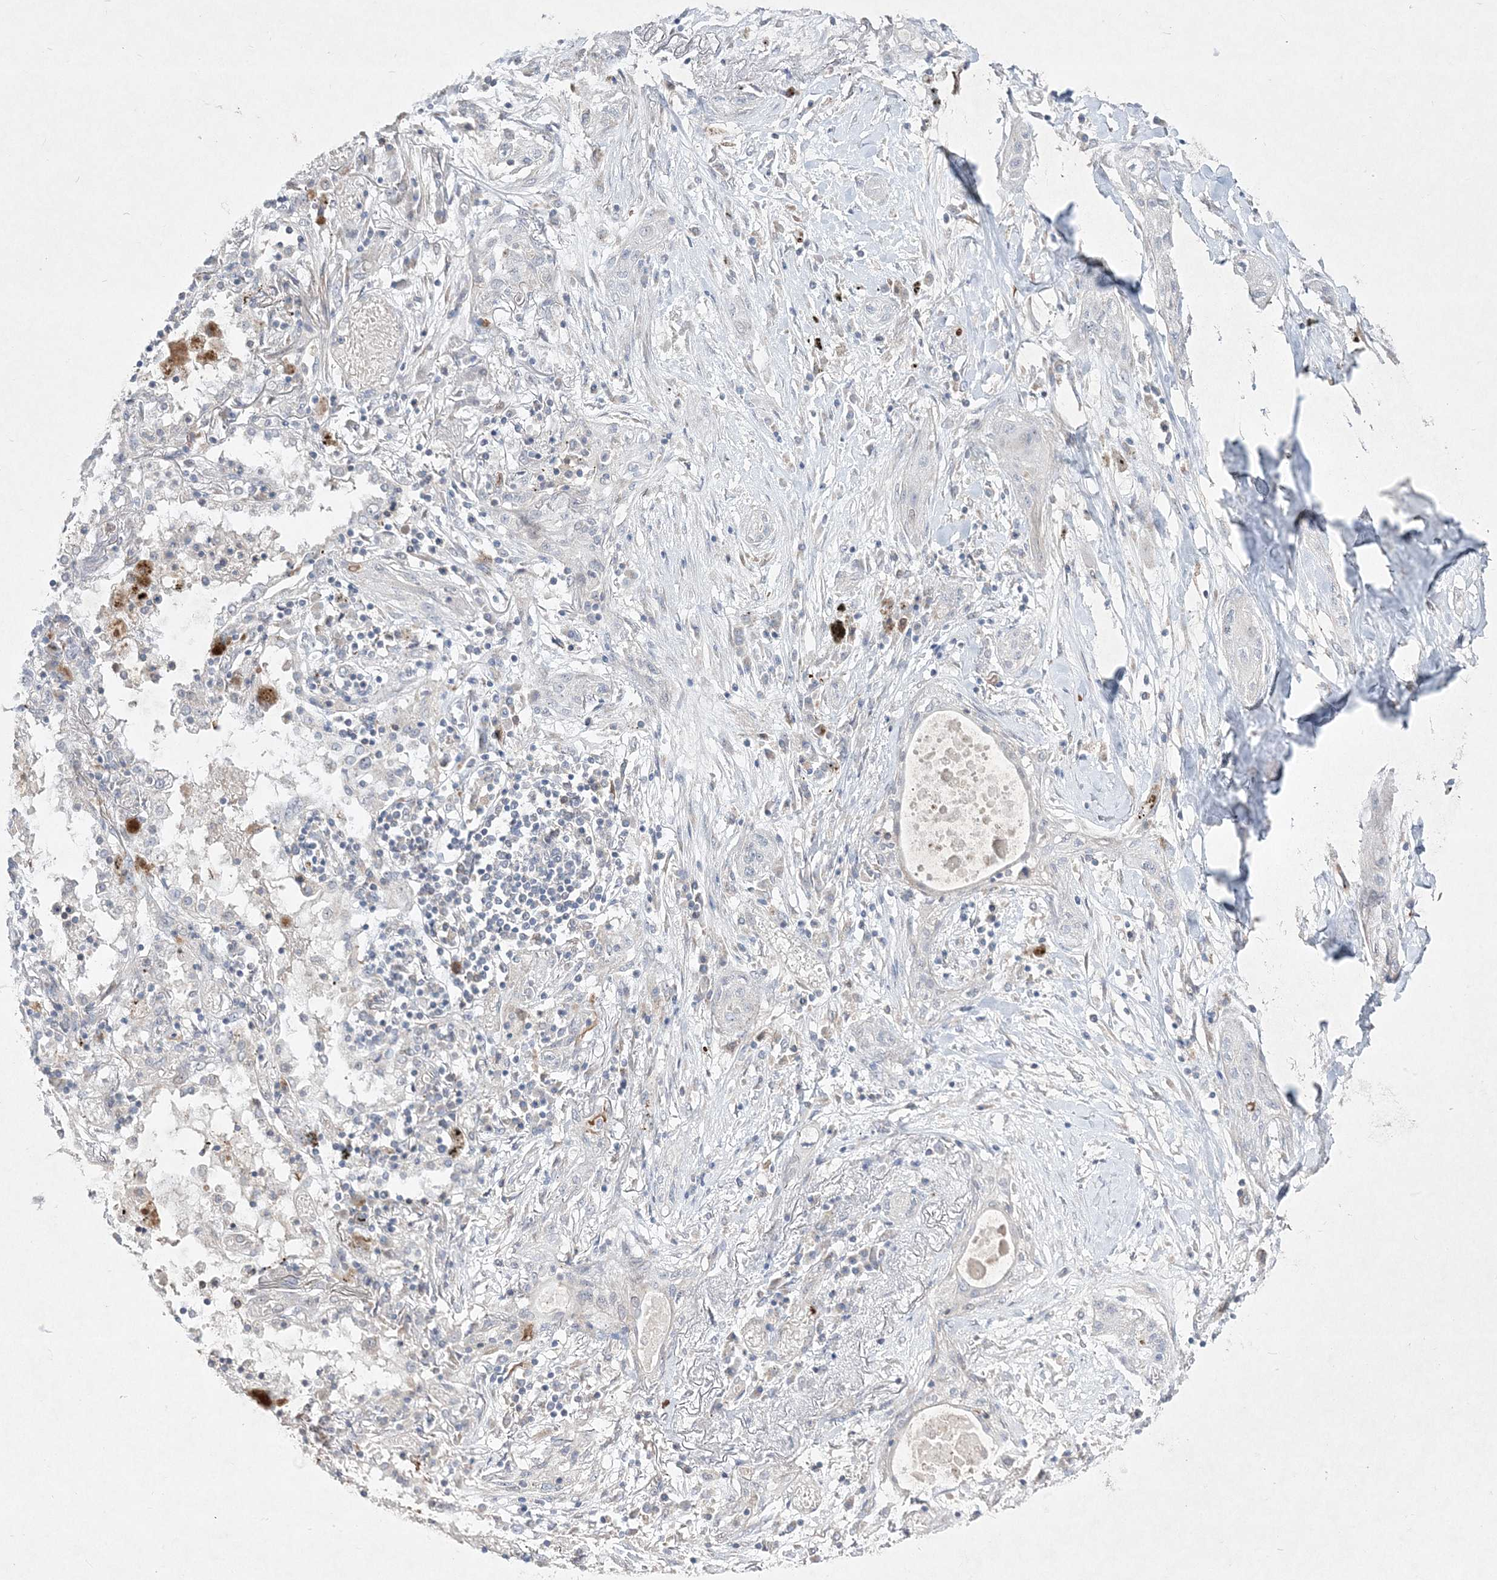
{"staining": {"intensity": "negative", "quantity": "none", "location": "none"}, "tissue": "lung cancer", "cell_type": "Tumor cells", "image_type": "cancer", "snomed": [{"axis": "morphology", "description": "Squamous cell carcinoma, NOS"}, {"axis": "topography", "description": "Lung"}], "caption": "Immunohistochemical staining of human lung squamous cell carcinoma reveals no significant expression in tumor cells.", "gene": "CLNK", "patient": {"sex": "female", "age": 47}}